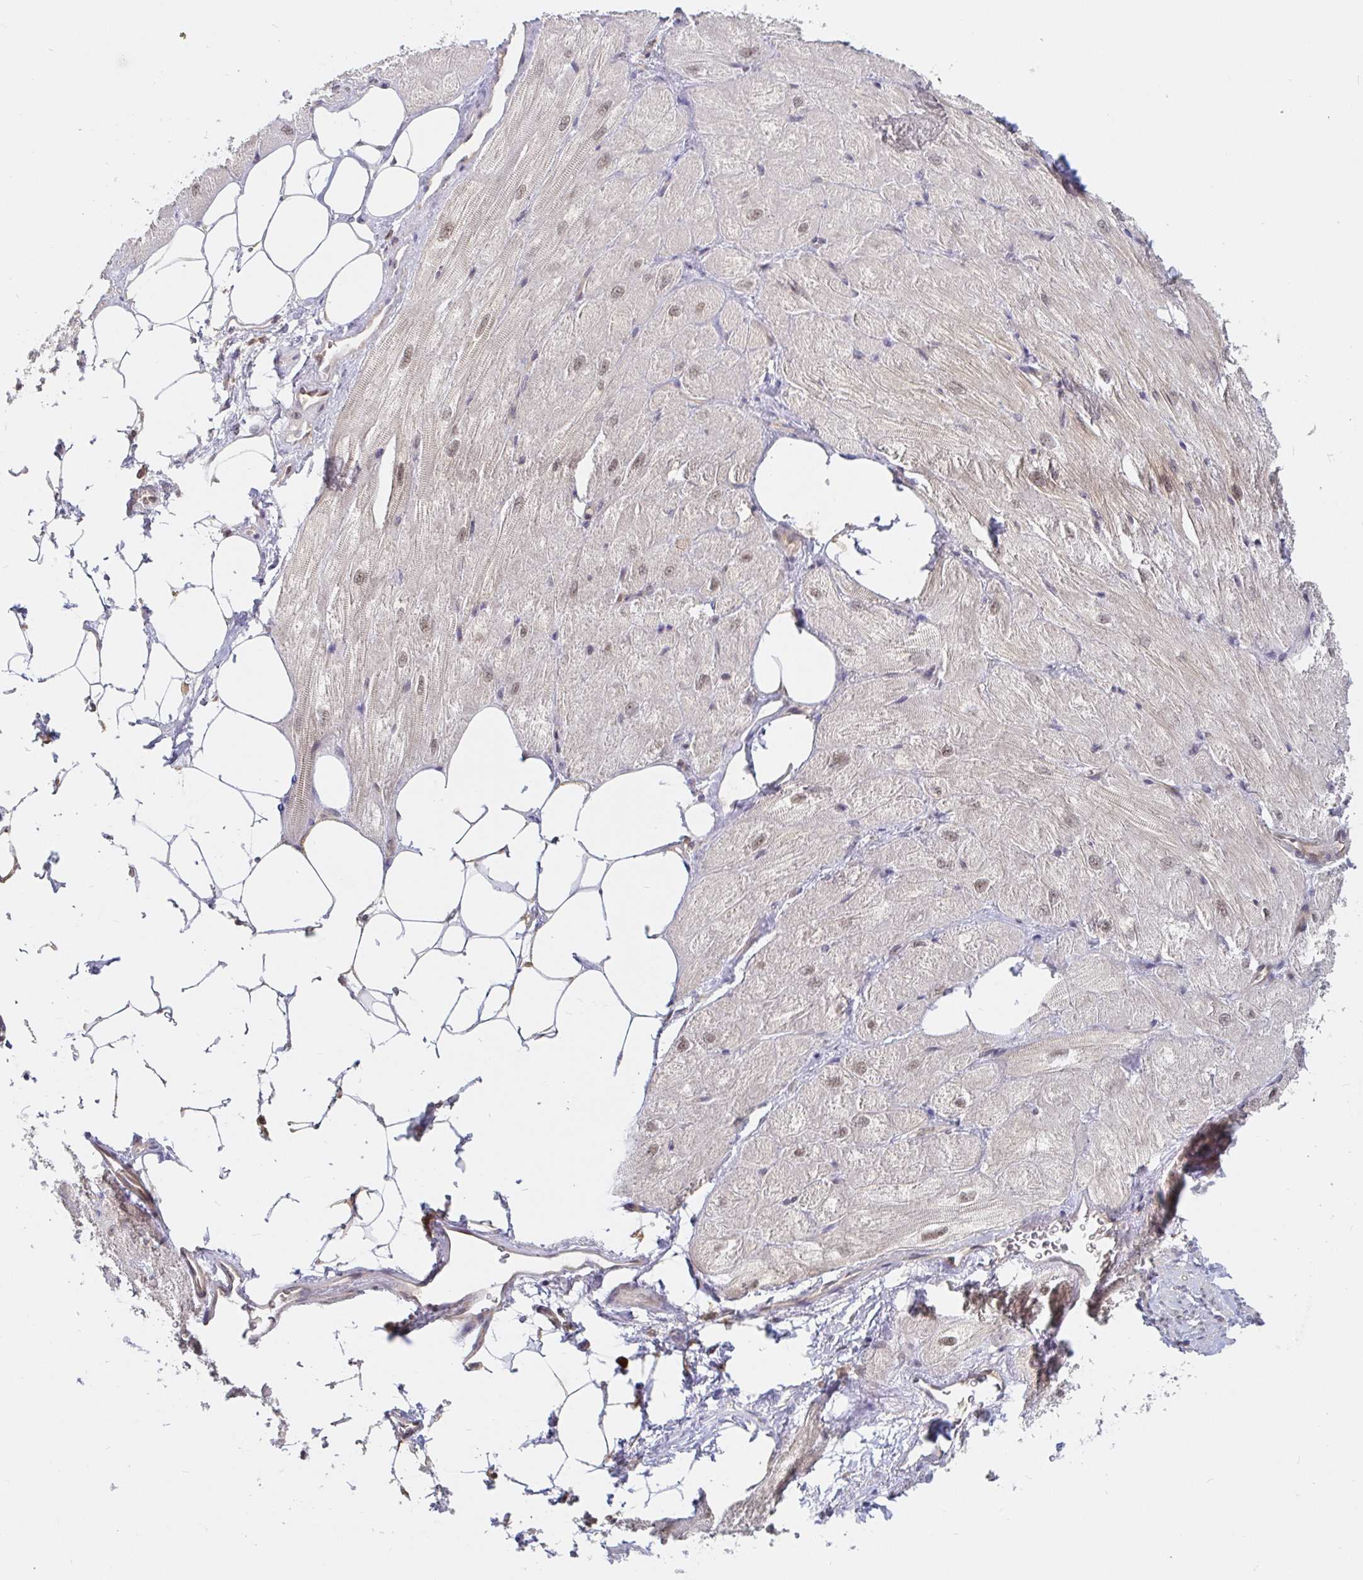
{"staining": {"intensity": "weak", "quantity": "25%-75%", "location": "cytoplasmic/membranous"}, "tissue": "heart muscle", "cell_type": "Cardiomyocytes", "image_type": "normal", "snomed": [{"axis": "morphology", "description": "Normal tissue, NOS"}, {"axis": "topography", "description": "Heart"}], "caption": "Immunohistochemical staining of benign human heart muscle demonstrates low levels of weak cytoplasmic/membranous positivity in approximately 25%-75% of cardiomyocytes. The protein is shown in brown color, while the nuclei are stained blue.", "gene": "ALG1L2", "patient": {"sex": "male", "age": 62}}